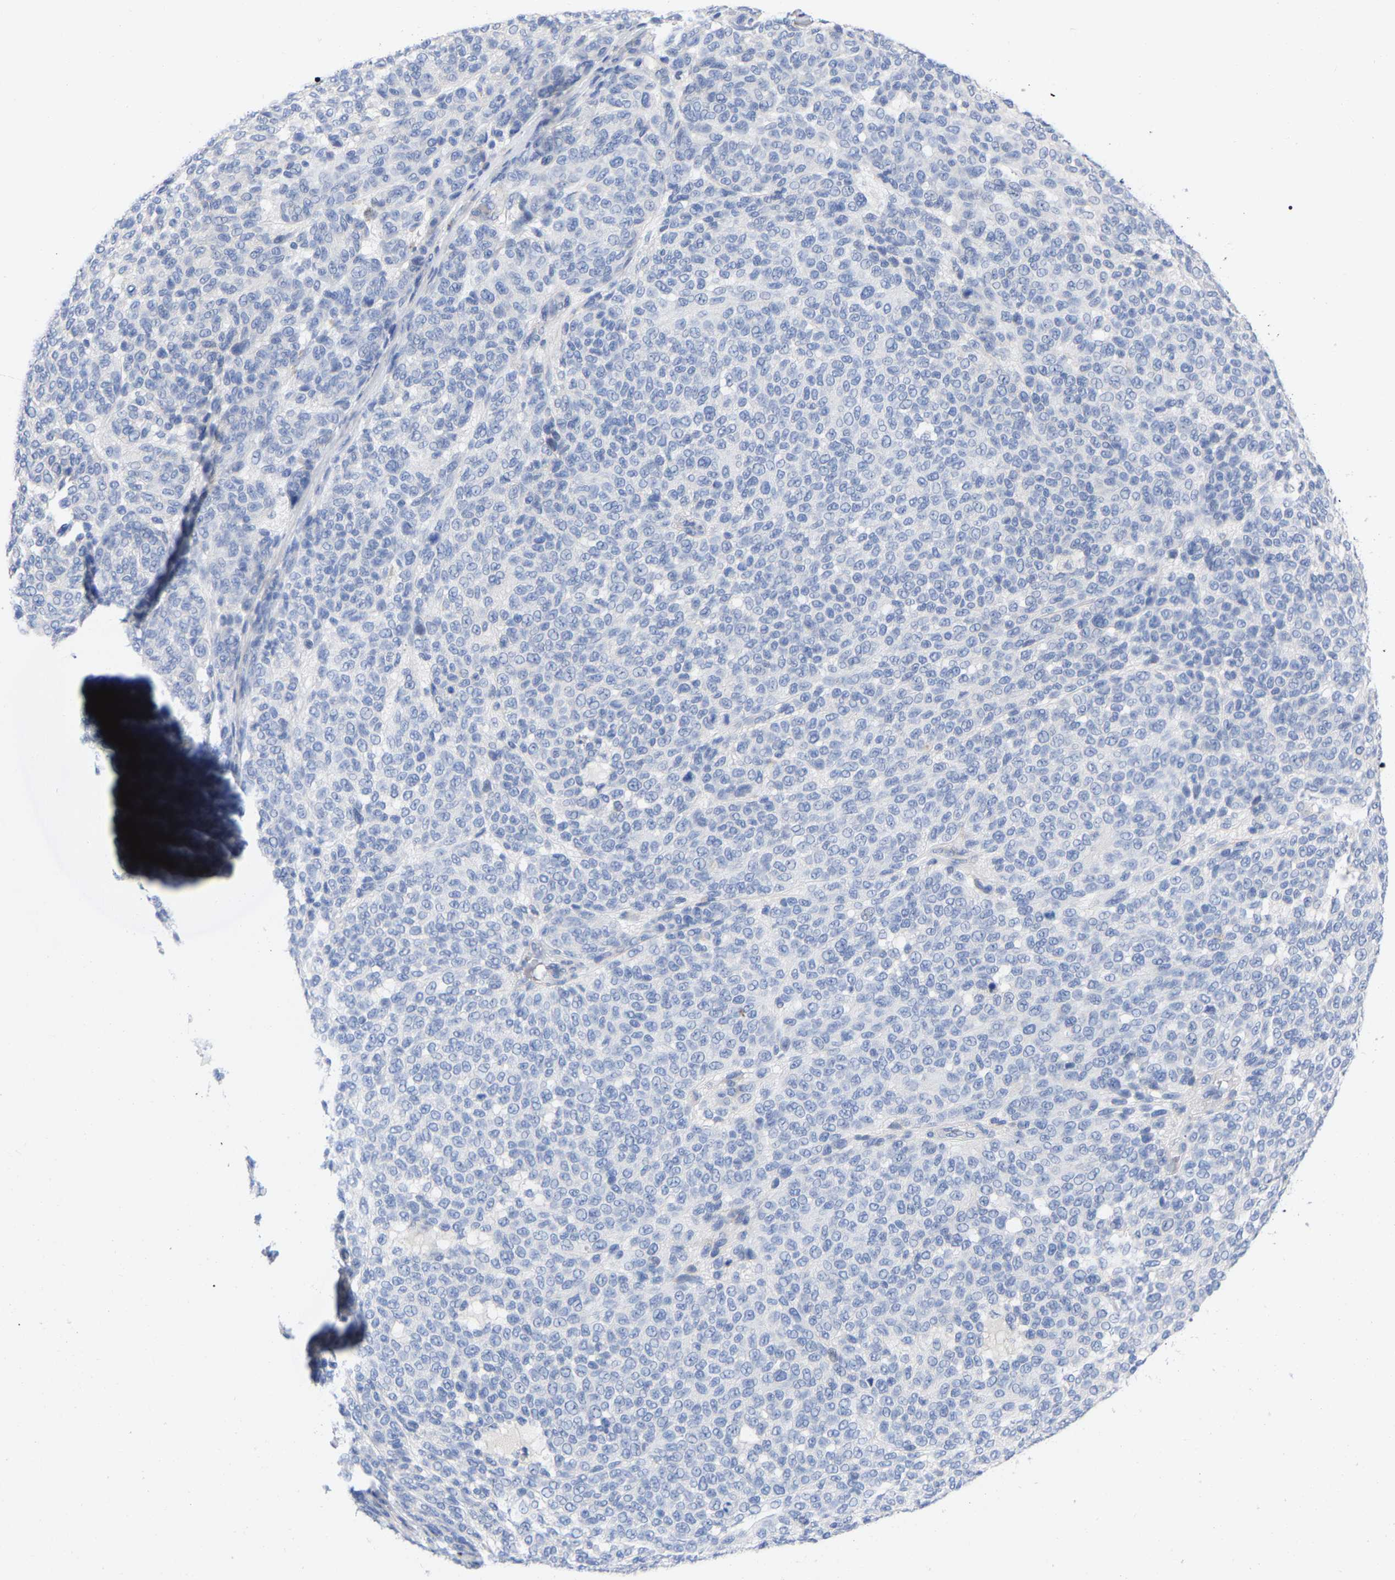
{"staining": {"intensity": "negative", "quantity": "none", "location": "none"}, "tissue": "melanoma", "cell_type": "Tumor cells", "image_type": "cancer", "snomed": [{"axis": "morphology", "description": "Malignant melanoma, NOS"}, {"axis": "topography", "description": "Skin"}], "caption": "A high-resolution histopathology image shows immunohistochemistry (IHC) staining of malignant melanoma, which exhibits no significant expression in tumor cells. The staining was performed using DAB to visualize the protein expression in brown, while the nuclei were stained in blue with hematoxylin (Magnification: 20x).", "gene": "HAPLN1", "patient": {"sex": "male", "age": 59}}